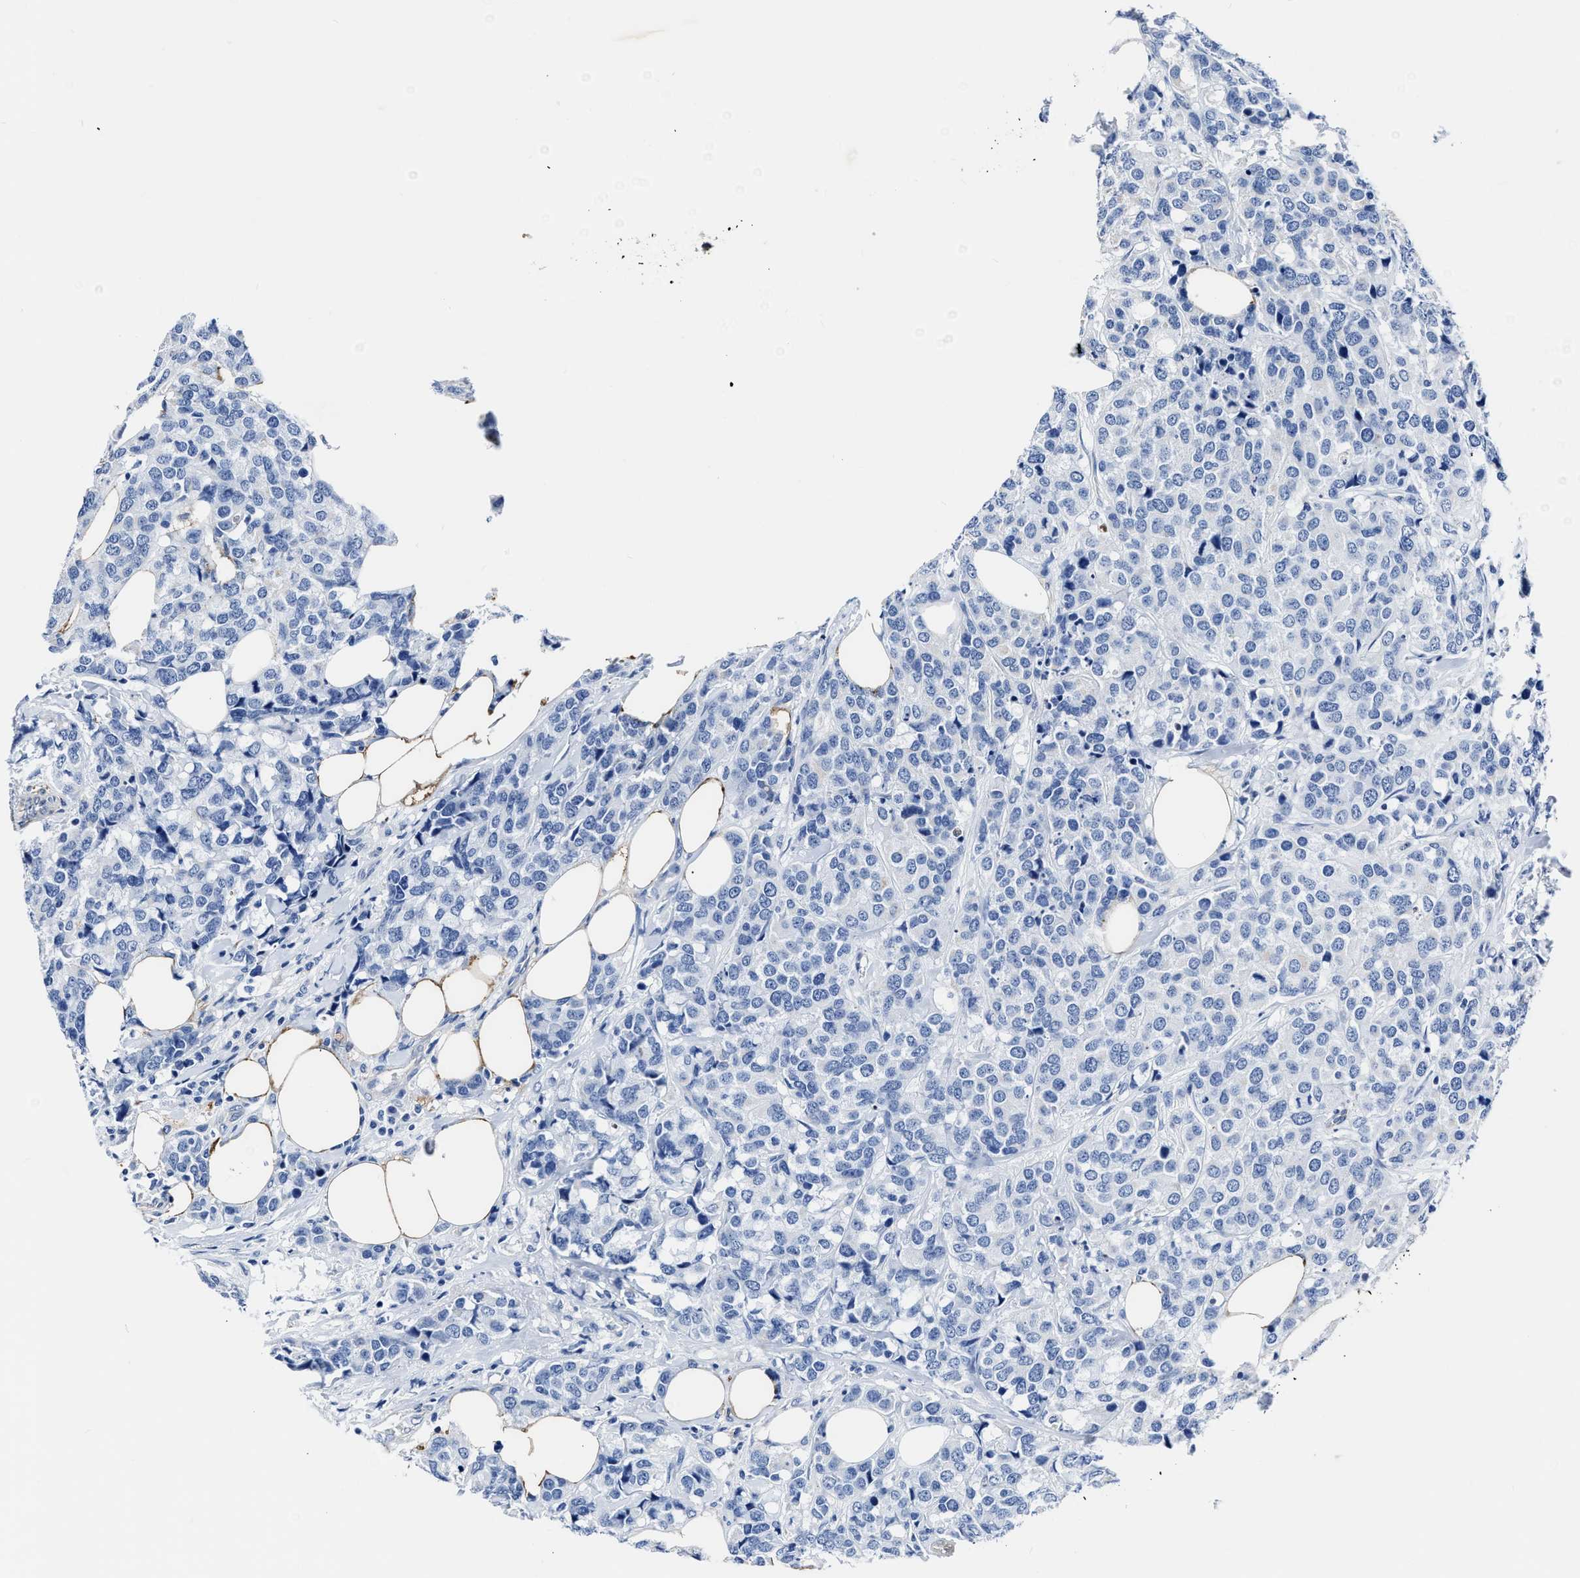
{"staining": {"intensity": "negative", "quantity": "none", "location": "none"}, "tissue": "breast cancer", "cell_type": "Tumor cells", "image_type": "cancer", "snomed": [{"axis": "morphology", "description": "Lobular carcinoma"}, {"axis": "topography", "description": "Breast"}], "caption": "Immunohistochemistry of breast lobular carcinoma displays no positivity in tumor cells. The staining is performed using DAB (3,3'-diaminobenzidine) brown chromogen with nuclei counter-stained in using hematoxylin.", "gene": "KCNMB3", "patient": {"sex": "female", "age": 59}}